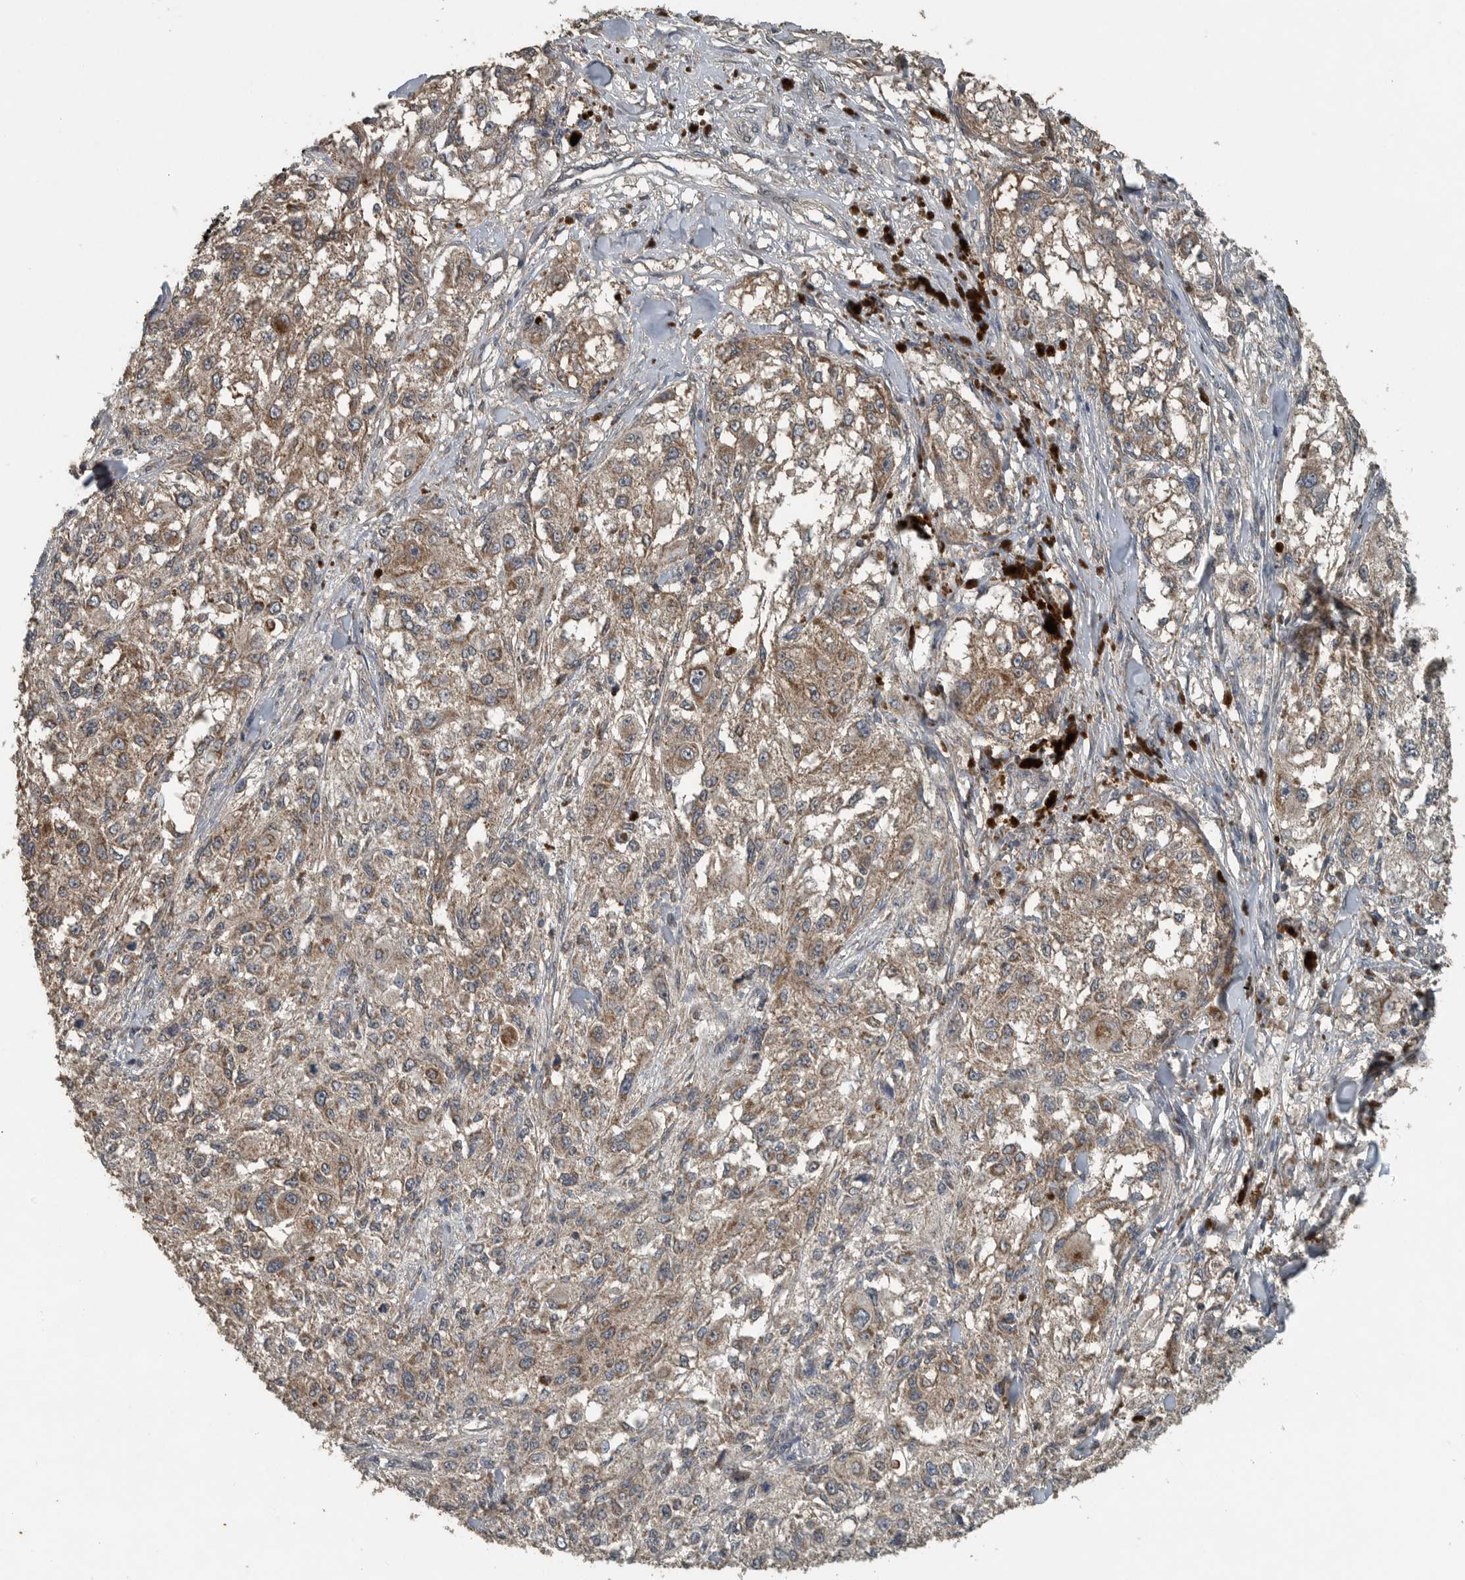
{"staining": {"intensity": "weak", "quantity": ">75%", "location": "cytoplasmic/membranous"}, "tissue": "melanoma", "cell_type": "Tumor cells", "image_type": "cancer", "snomed": [{"axis": "morphology", "description": "Necrosis, NOS"}, {"axis": "morphology", "description": "Malignant melanoma, NOS"}, {"axis": "topography", "description": "Skin"}], "caption": "This is a micrograph of immunohistochemistry staining of melanoma, which shows weak expression in the cytoplasmic/membranous of tumor cells.", "gene": "IL6ST", "patient": {"sex": "female", "age": 87}}